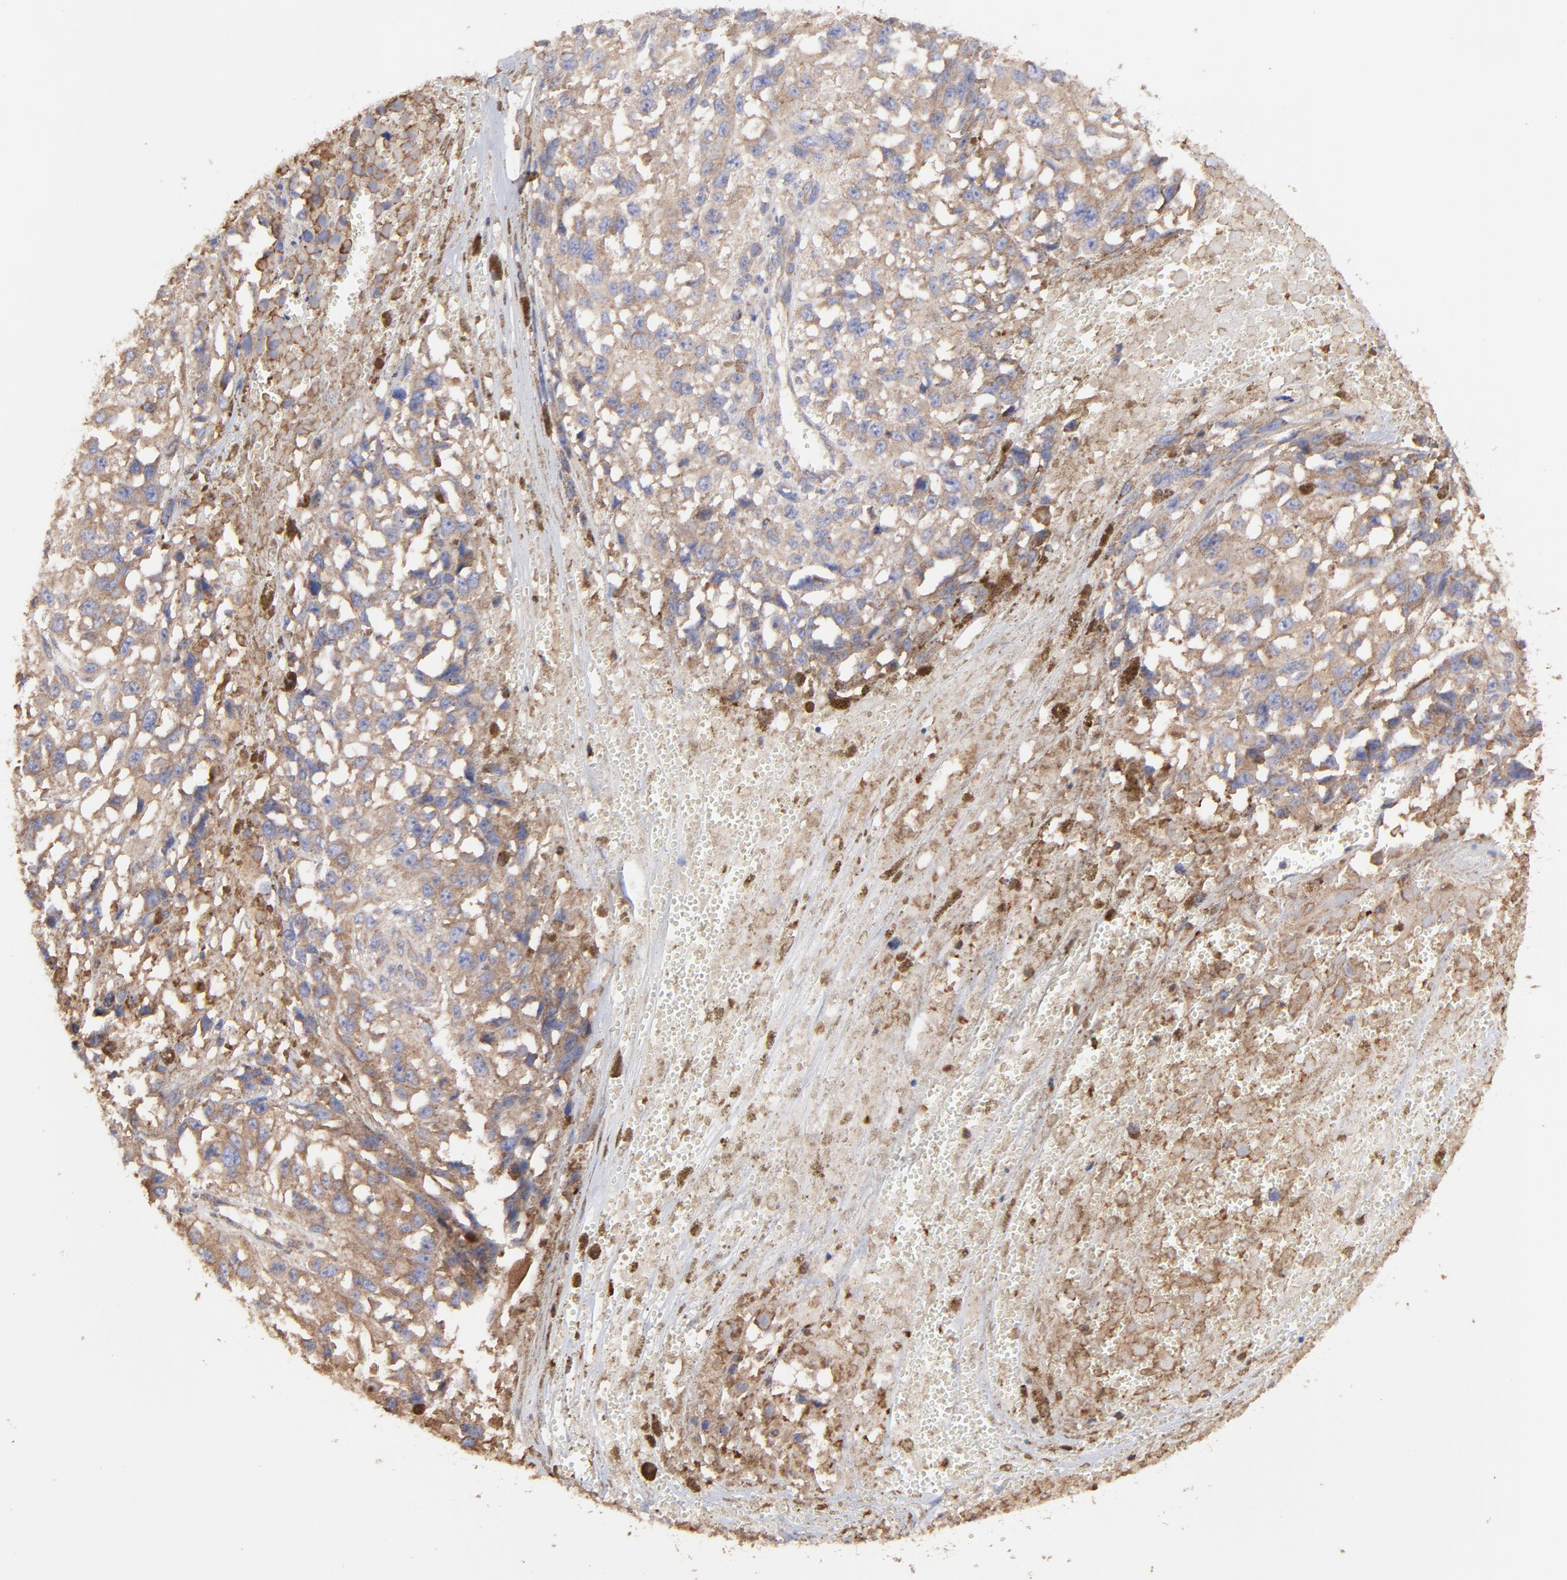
{"staining": {"intensity": "moderate", "quantity": ">75%", "location": "cytoplasmic/membranous"}, "tissue": "melanoma", "cell_type": "Tumor cells", "image_type": "cancer", "snomed": [{"axis": "morphology", "description": "Malignant melanoma, Metastatic site"}, {"axis": "topography", "description": "Lymph node"}], "caption": "Immunohistochemistry (DAB) staining of malignant melanoma (metastatic site) shows moderate cytoplasmic/membranous protein staining in about >75% of tumor cells.", "gene": "PFKM", "patient": {"sex": "male", "age": 59}}